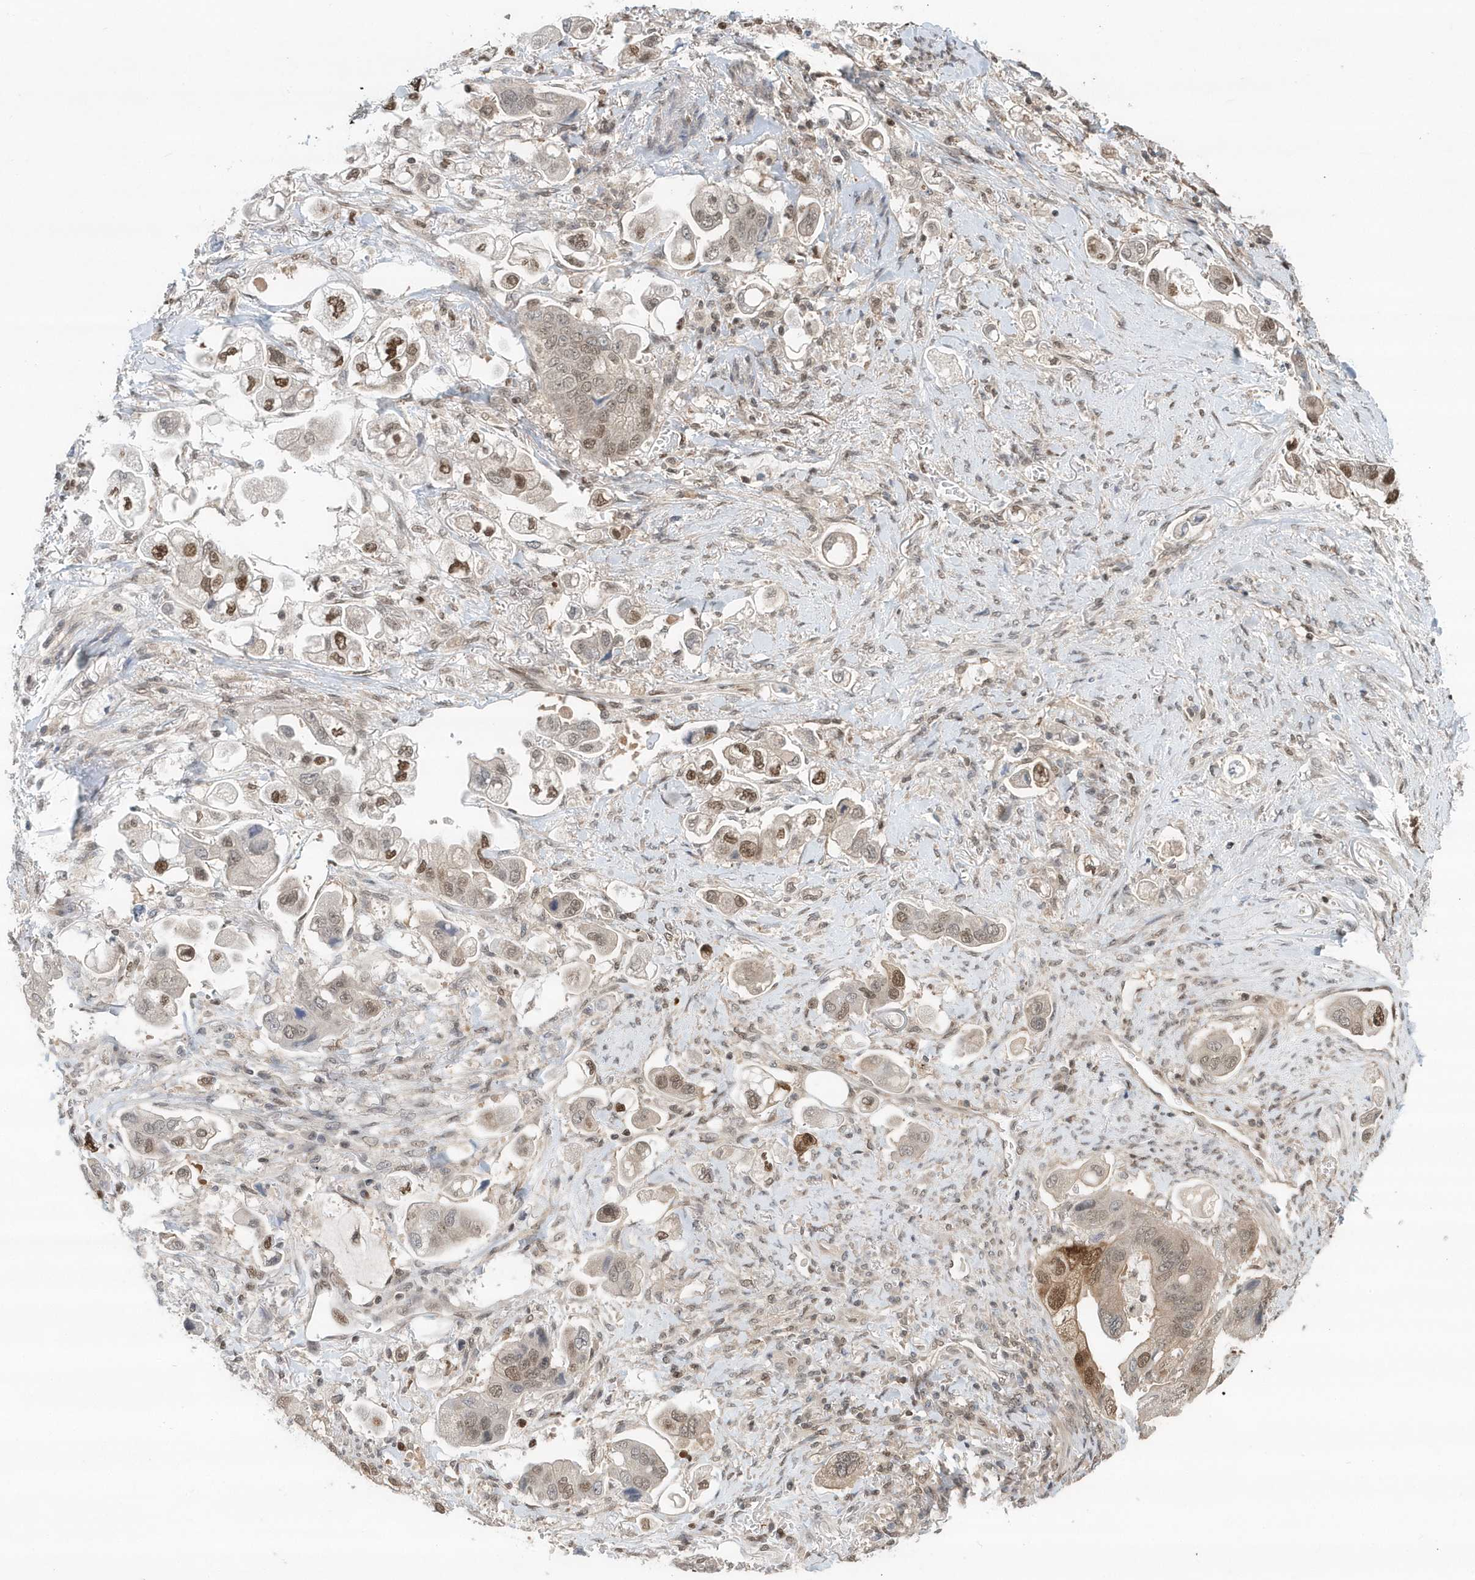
{"staining": {"intensity": "moderate", "quantity": "25%-75%", "location": "nuclear"}, "tissue": "stomach cancer", "cell_type": "Tumor cells", "image_type": "cancer", "snomed": [{"axis": "morphology", "description": "Adenocarcinoma, NOS"}, {"axis": "topography", "description": "Stomach"}], "caption": "Protein expression analysis of human adenocarcinoma (stomach) reveals moderate nuclear staining in about 25%-75% of tumor cells. (IHC, brightfield microscopy, high magnification).", "gene": "SUMO2", "patient": {"sex": "male", "age": 62}}